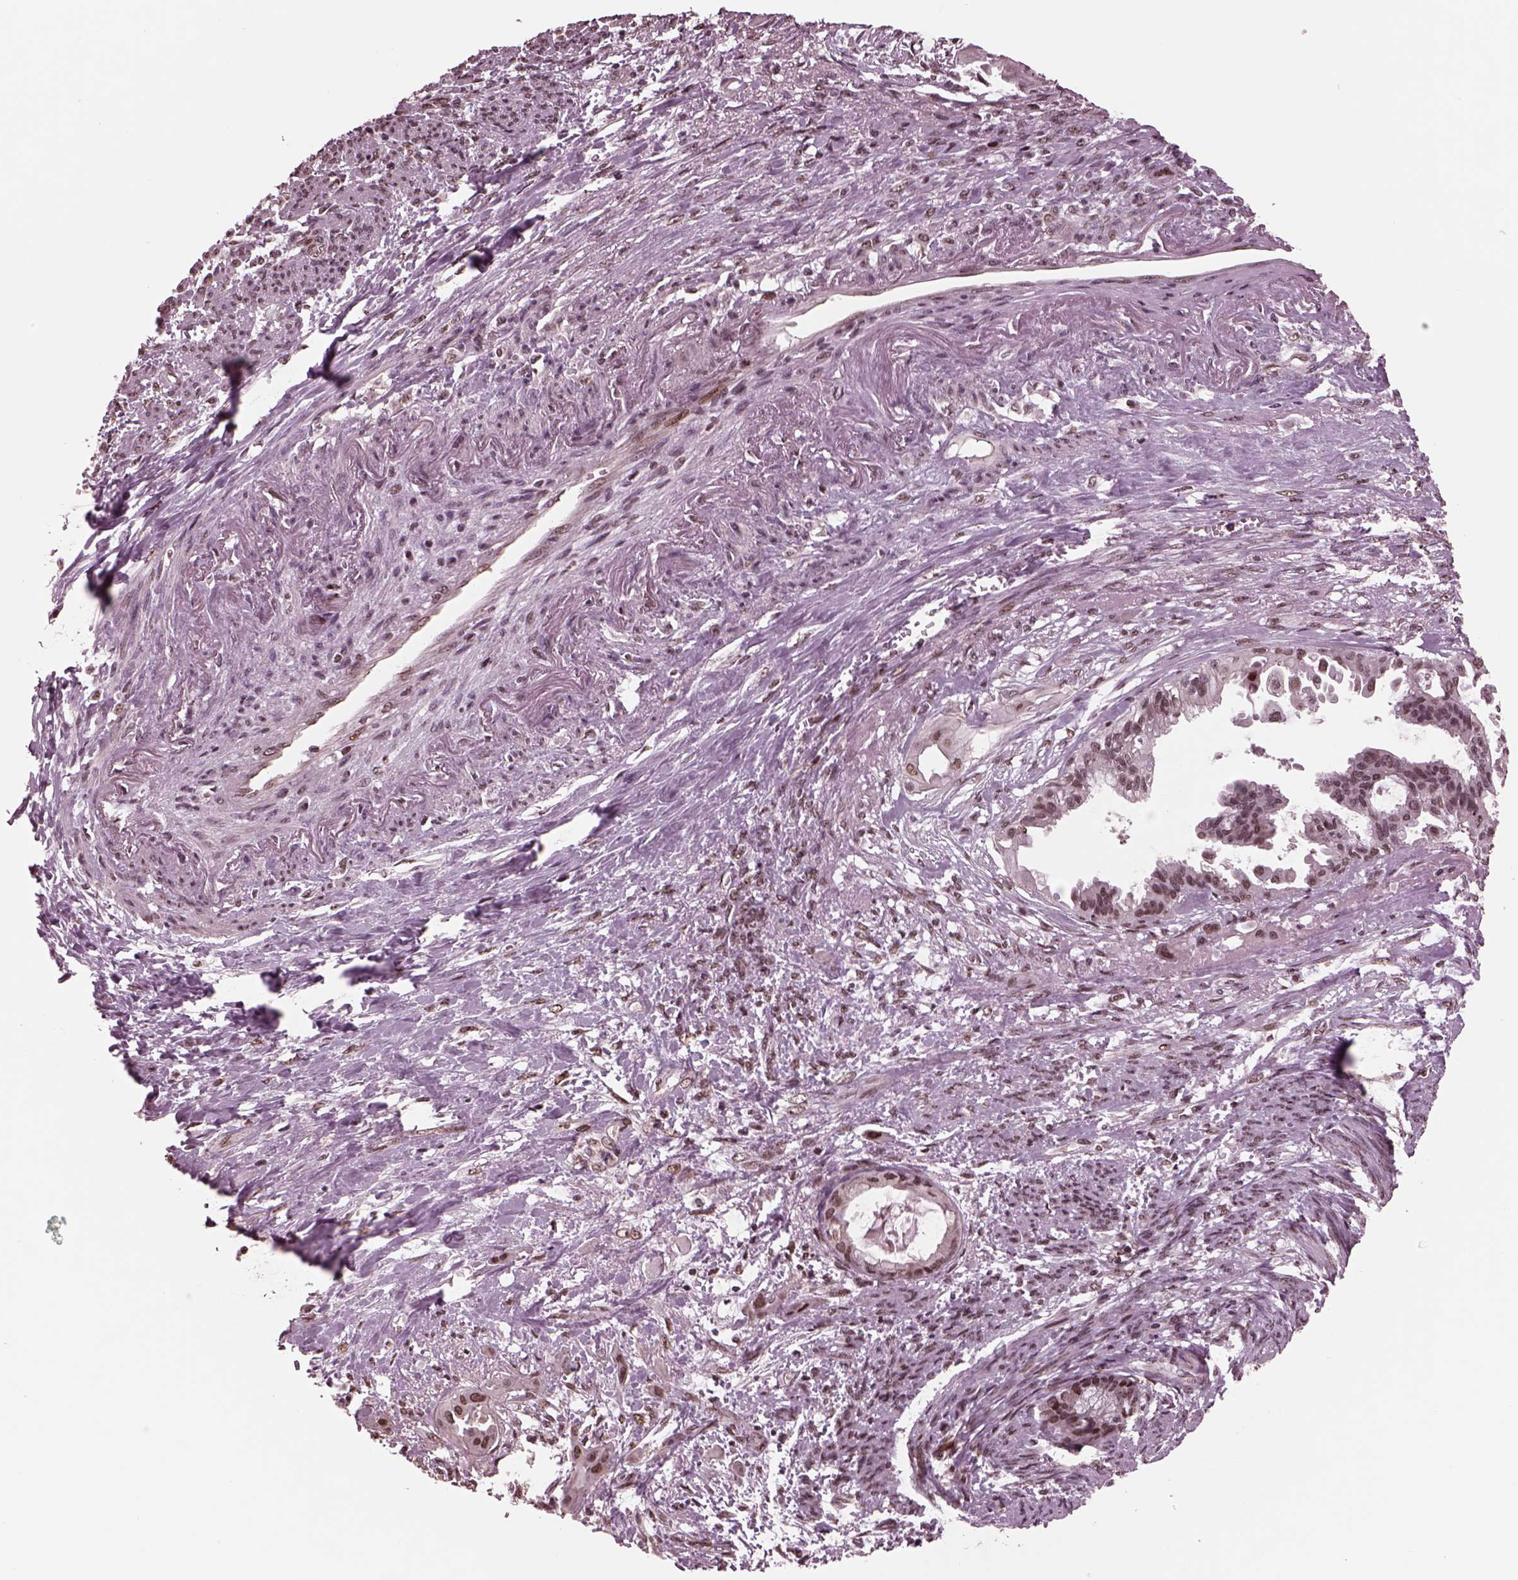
{"staining": {"intensity": "weak", "quantity": "25%-75%", "location": "nuclear"}, "tissue": "endometrial cancer", "cell_type": "Tumor cells", "image_type": "cancer", "snomed": [{"axis": "morphology", "description": "Adenocarcinoma, NOS"}, {"axis": "topography", "description": "Endometrium"}], "caption": "Immunohistochemistry (IHC) of human endometrial cancer (adenocarcinoma) shows low levels of weak nuclear staining in approximately 25%-75% of tumor cells.", "gene": "NAP1L5", "patient": {"sex": "female", "age": 86}}